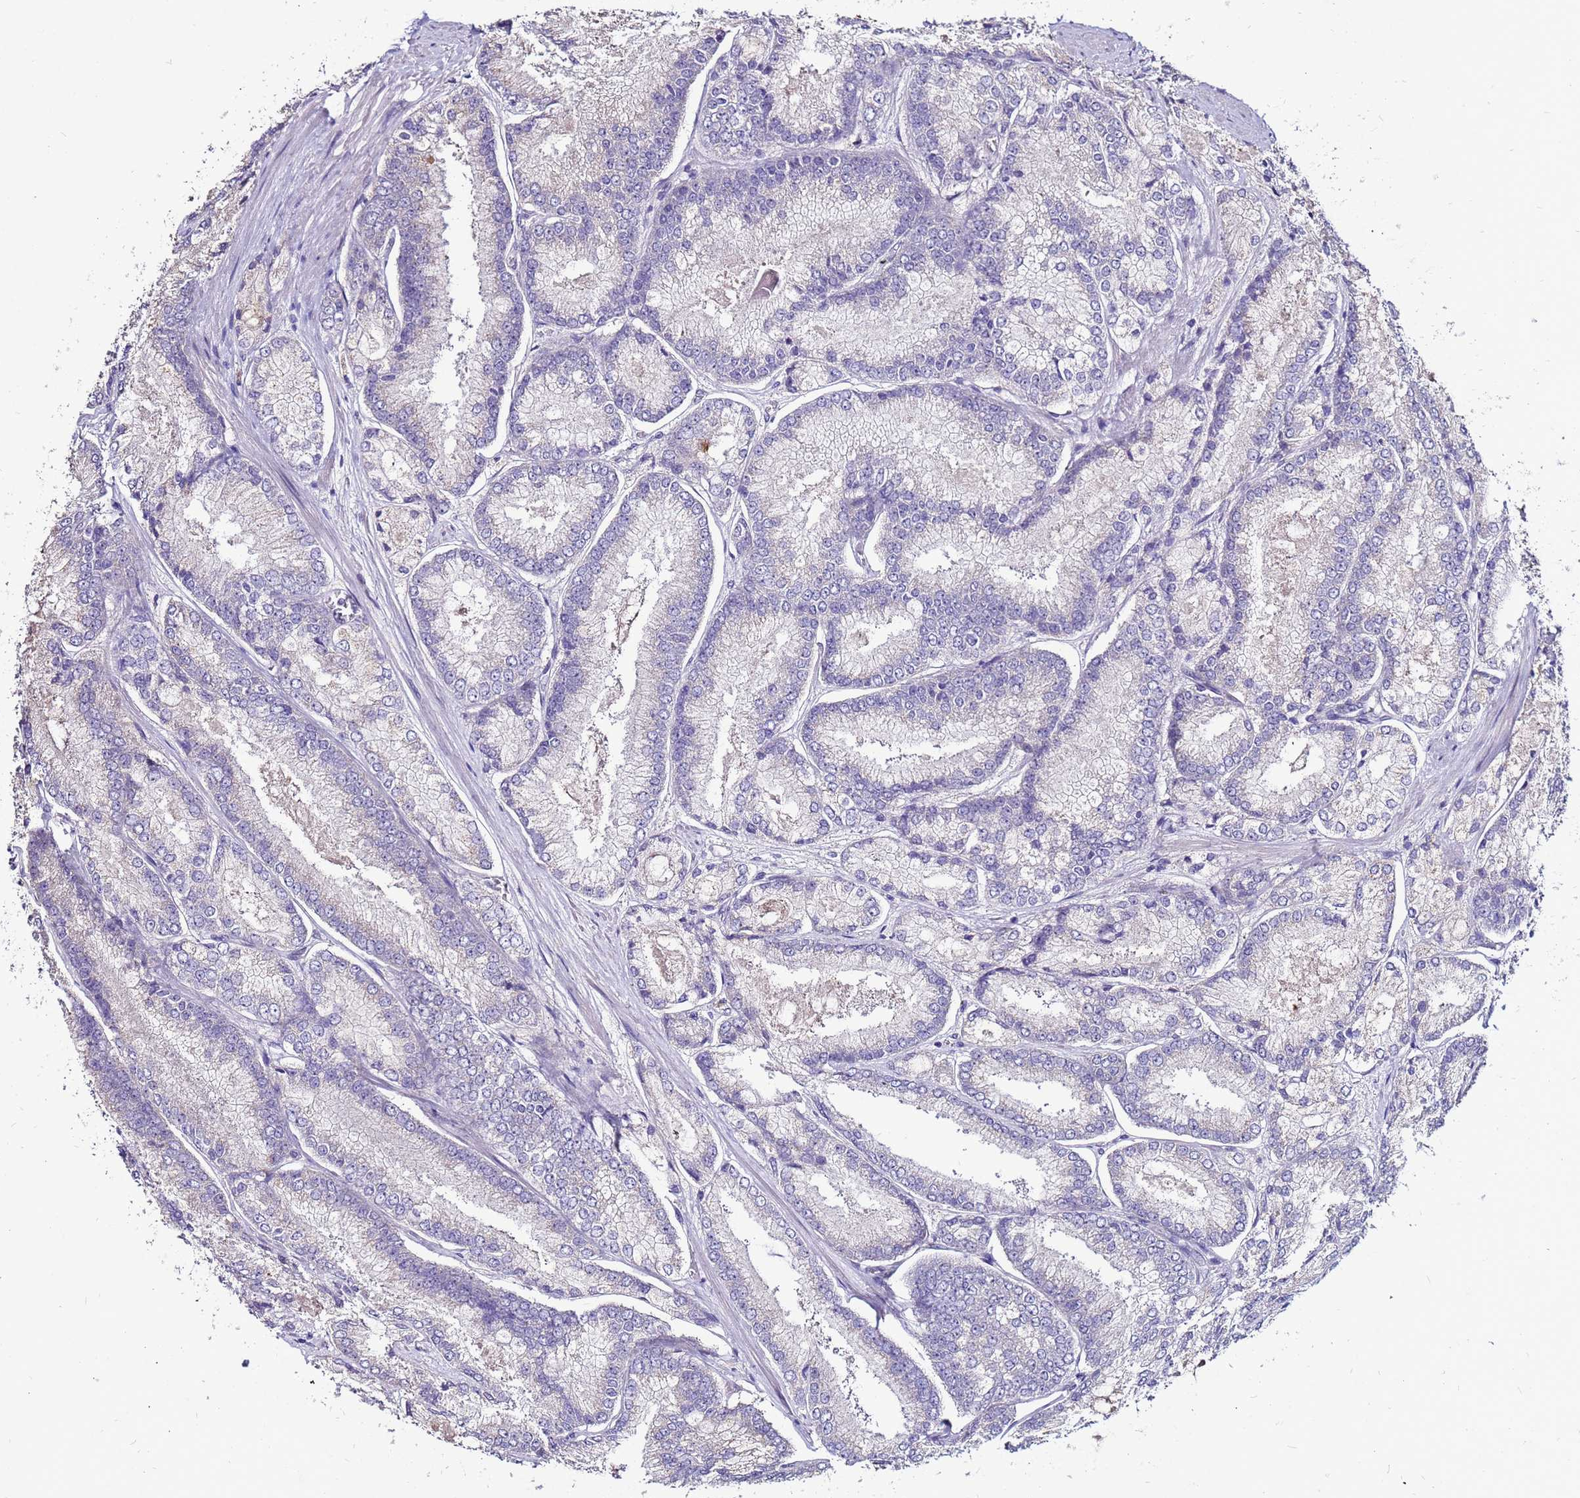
{"staining": {"intensity": "negative", "quantity": "none", "location": "none"}, "tissue": "prostate cancer", "cell_type": "Tumor cells", "image_type": "cancer", "snomed": [{"axis": "morphology", "description": "Adenocarcinoma, Low grade"}, {"axis": "topography", "description": "Prostate"}], "caption": "High power microscopy image of an immunohistochemistry (IHC) histopathology image of prostate low-grade adenocarcinoma, revealing no significant positivity in tumor cells.", "gene": "SLC44A3", "patient": {"sex": "male", "age": 74}}